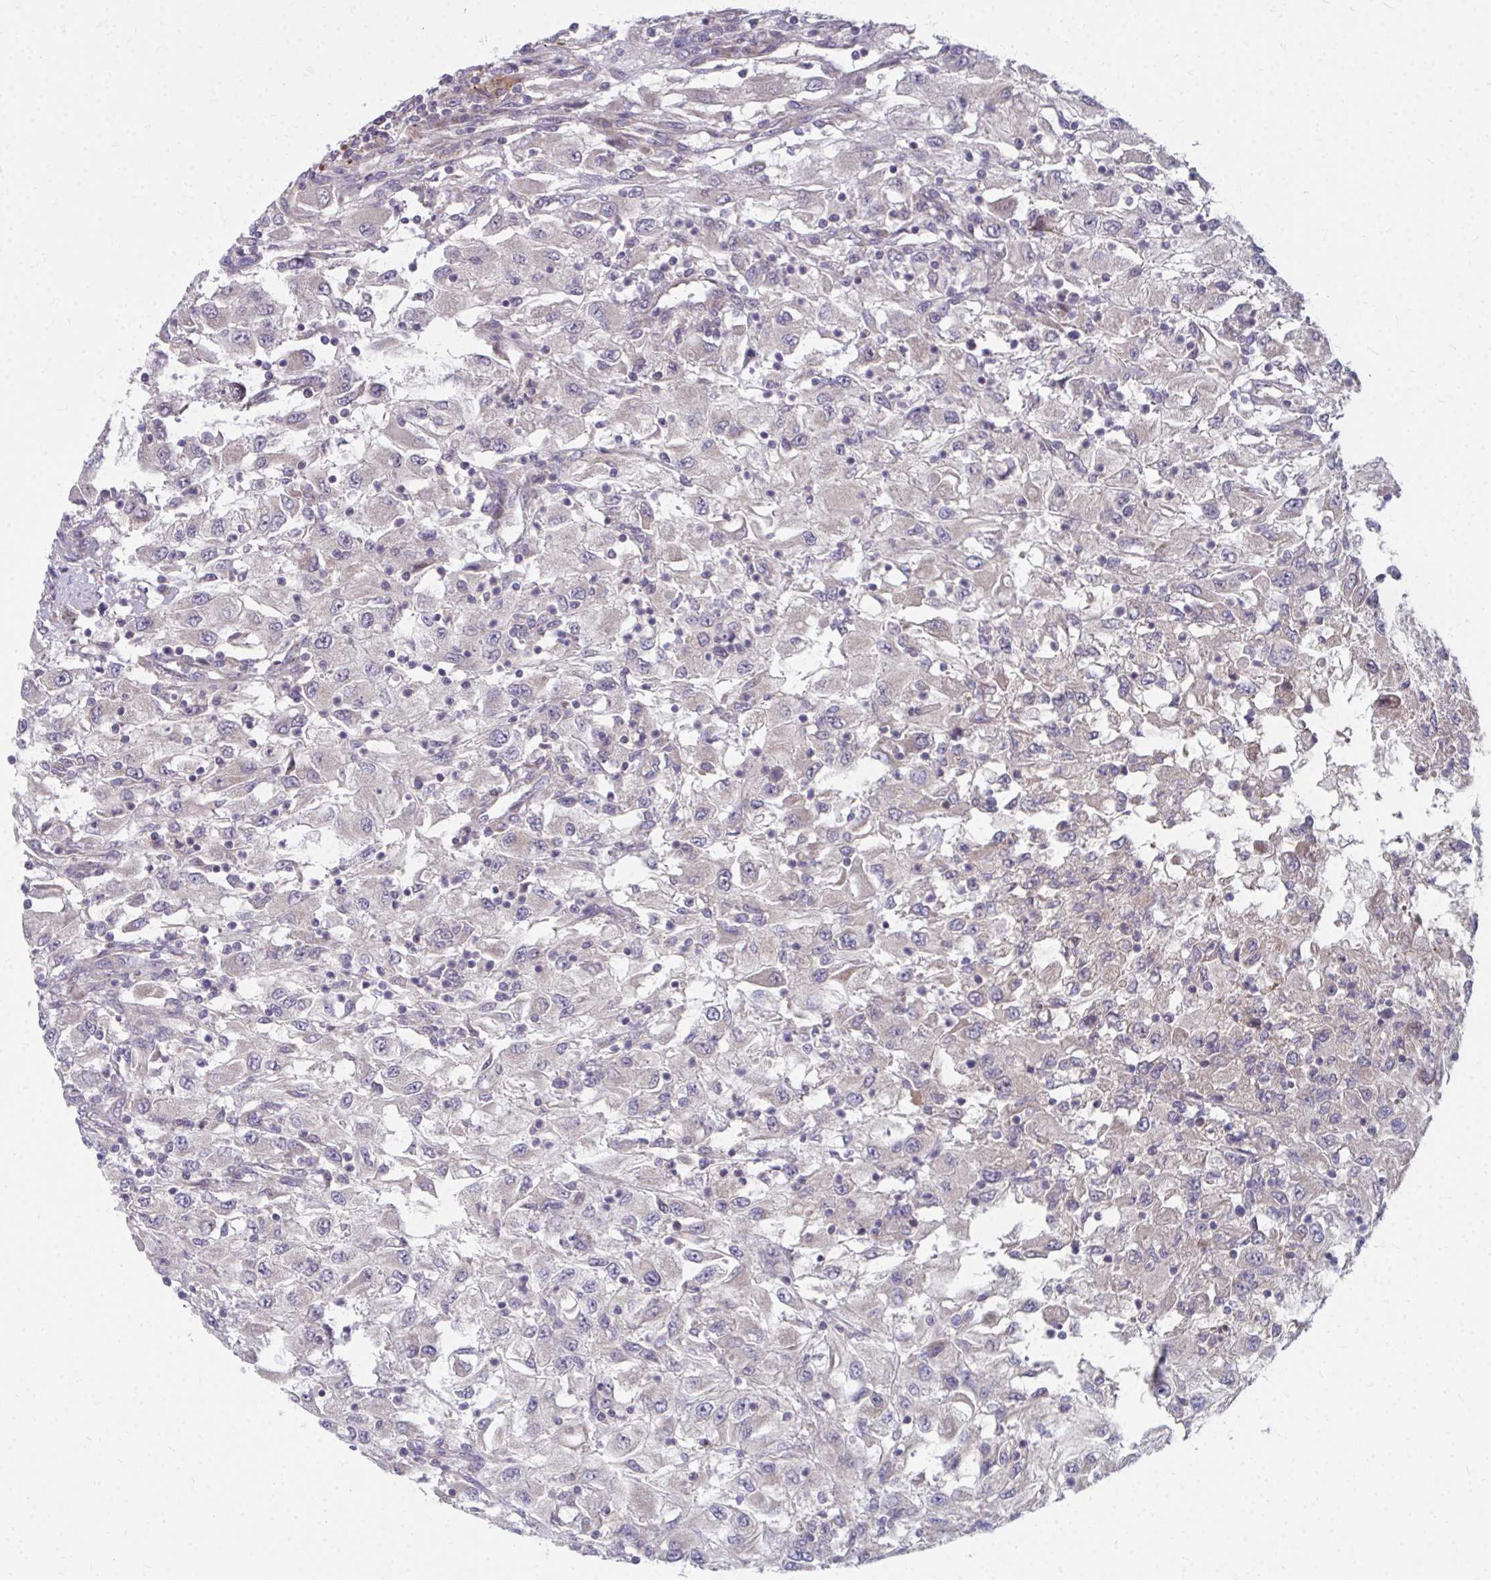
{"staining": {"intensity": "negative", "quantity": "none", "location": "none"}, "tissue": "renal cancer", "cell_type": "Tumor cells", "image_type": "cancer", "snomed": [{"axis": "morphology", "description": "Adenocarcinoma, NOS"}, {"axis": "topography", "description": "Kidney"}], "caption": "Tumor cells show no significant staining in renal cancer.", "gene": "MROH8", "patient": {"sex": "female", "age": 67}}